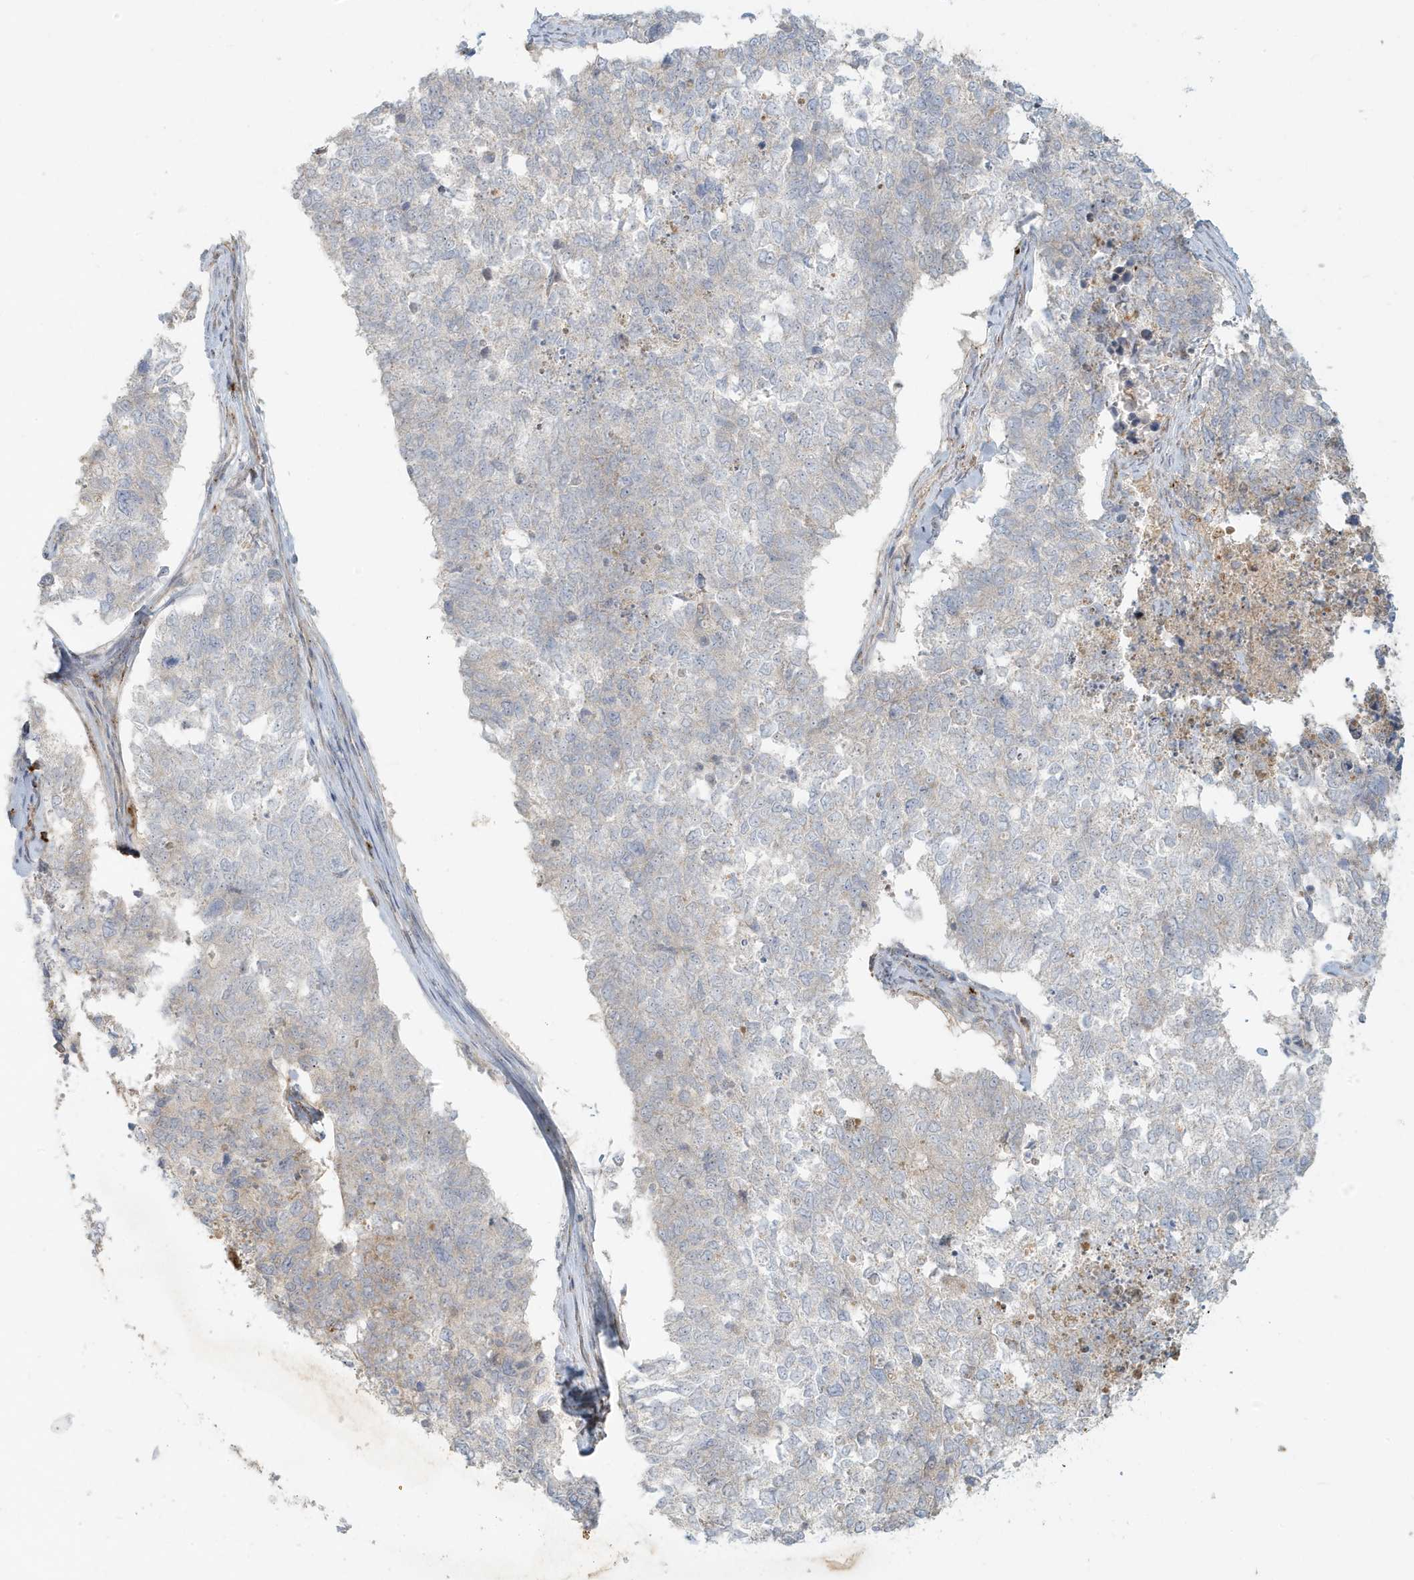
{"staining": {"intensity": "negative", "quantity": "none", "location": "none"}, "tissue": "cervical cancer", "cell_type": "Tumor cells", "image_type": "cancer", "snomed": [{"axis": "morphology", "description": "Squamous cell carcinoma, NOS"}, {"axis": "topography", "description": "Cervix"}], "caption": "Immunohistochemistry (IHC) photomicrograph of cervical cancer stained for a protein (brown), which demonstrates no expression in tumor cells.", "gene": "MCOLN1", "patient": {"sex": "female", "age": 63}}